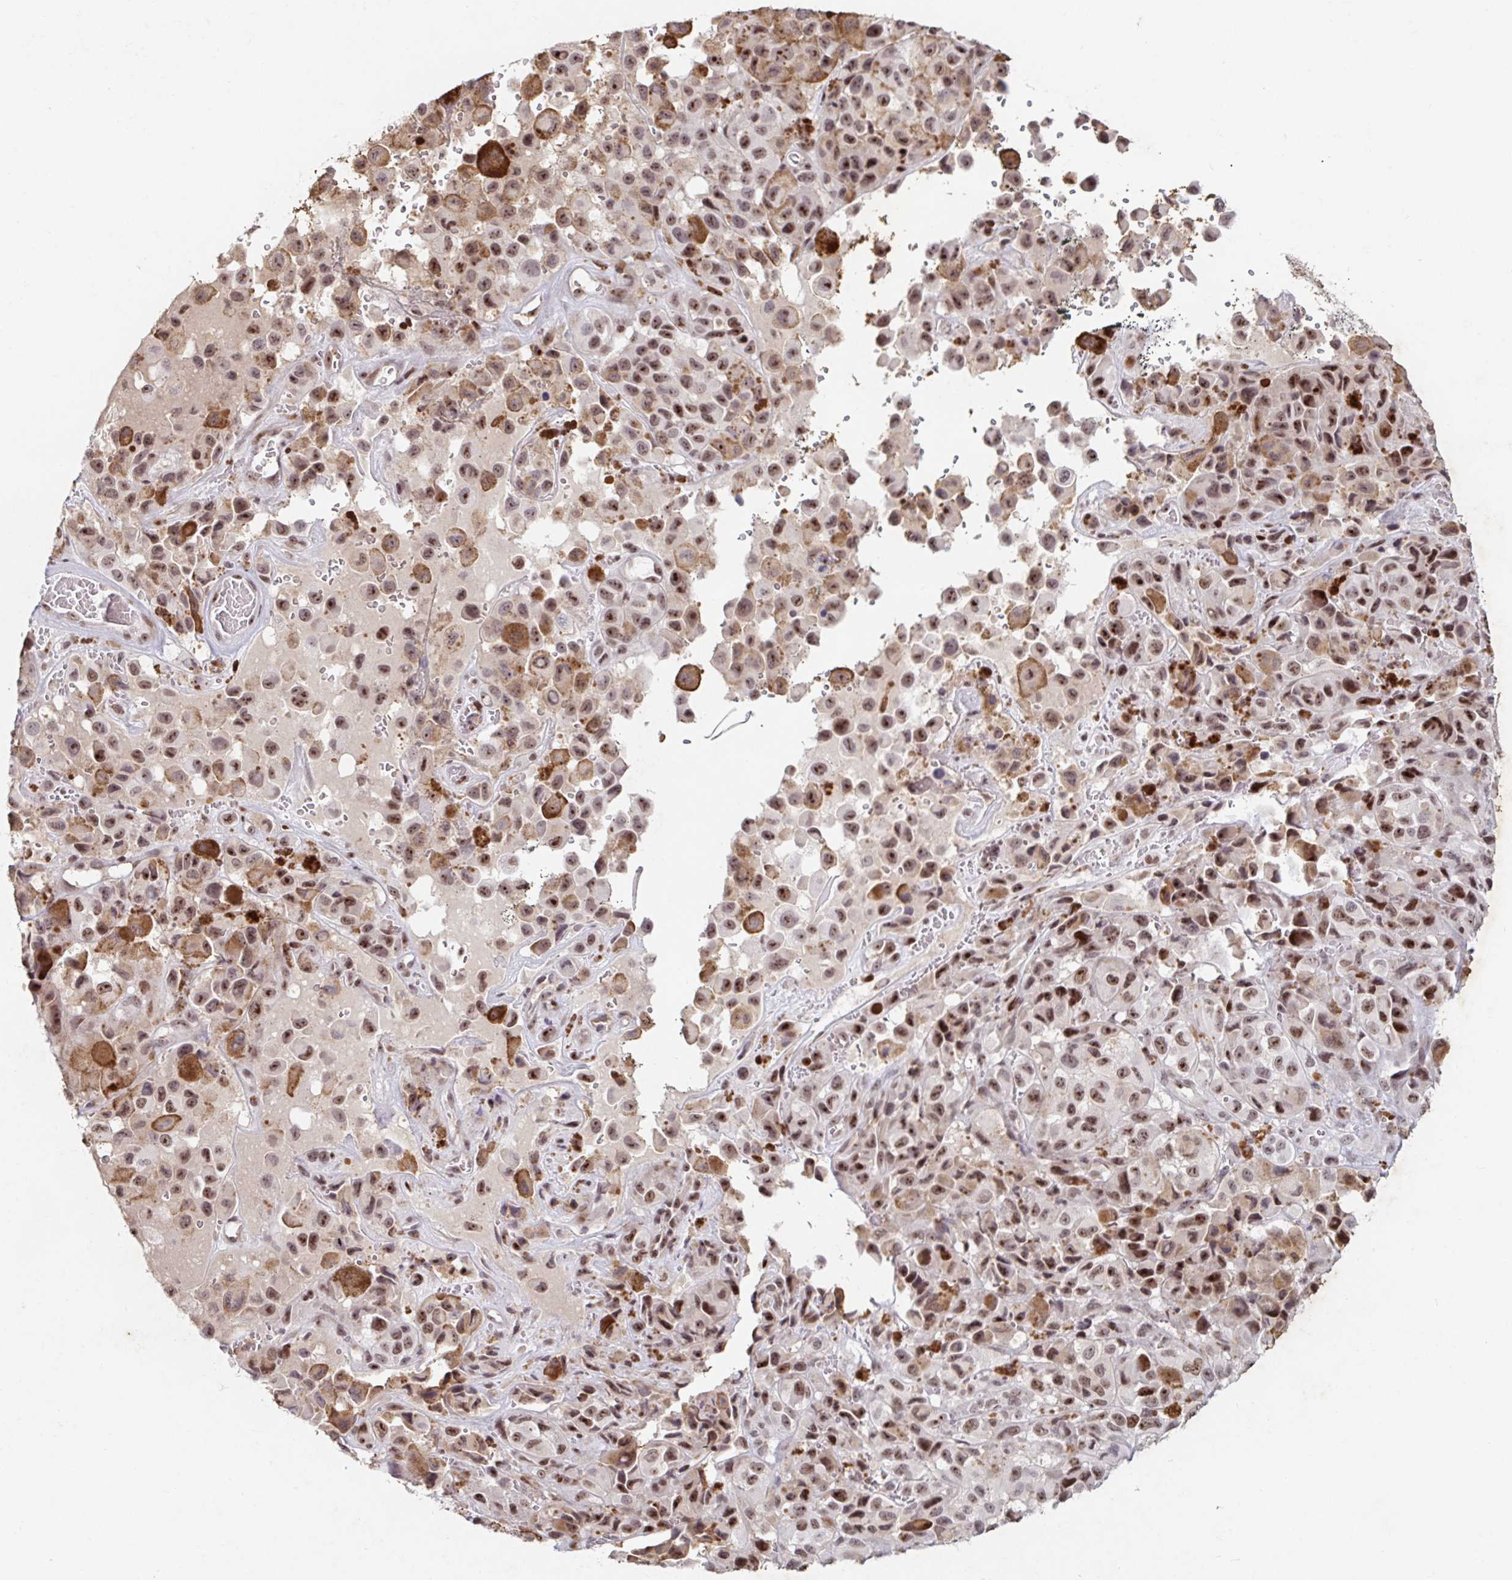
{"staining": {"intensity": "moderate", "quantity": ">75%", "location": "nuclear"}, "tissue": "melanoma", "cell_type": "Tumor cells", "image_type": "cancer", "snomed": [{"axis": "morphology", "description": "Malignant melanoma, NOS"}, {"axis": "topography", "description": "Skin"}], "caption": "Protein expression analysis of human melanoma reveals moderate nuclear positivity in approximately >75% of tumor cells.", "gene": "C19orf53", "patient": {"sex": "male", "age": 93}}